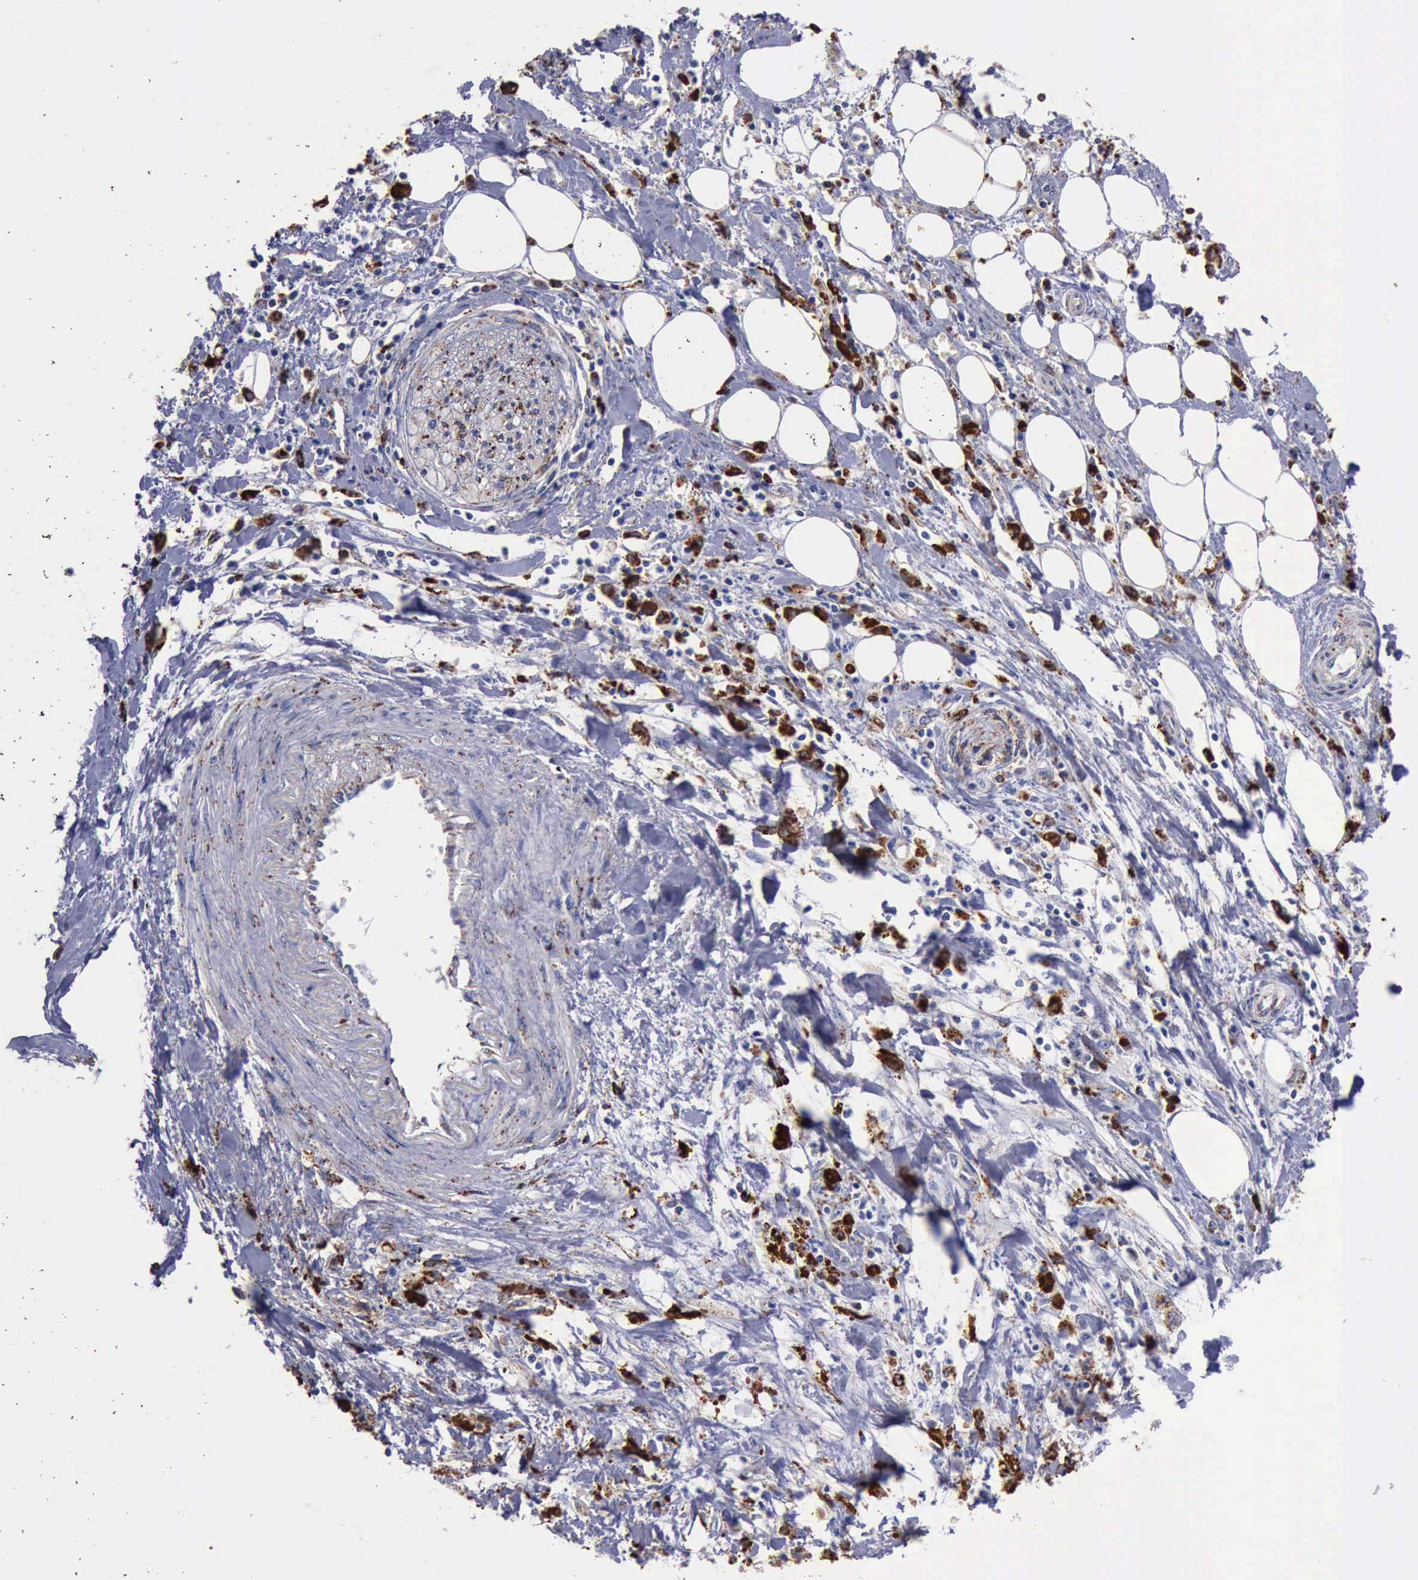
{"staining": {"intensity": "moderate", "quantity": "<25%", "location": "cytoplasmic/membranous"}, "tissue": "pancreatic cancer", "cell_type": "Tumor cells", "image_type": "cancer", "snomed": [{"axis": "morphology", "description": "Adenocarcinoma, NOS"}, {"axis": "topography", "description": "Pancreas"}], "caption": "Immunohistochemical staining of pancreatic cancer (adenocarcinoma) reveals low levels of moderate cytoplasmic/membranous expression in approximately <25% of tumor cells. (Brightfield microscopy of DAB IHC at high magnification).", "gene": "CTSD", "patient": {"sex": "female", "age": 70}}